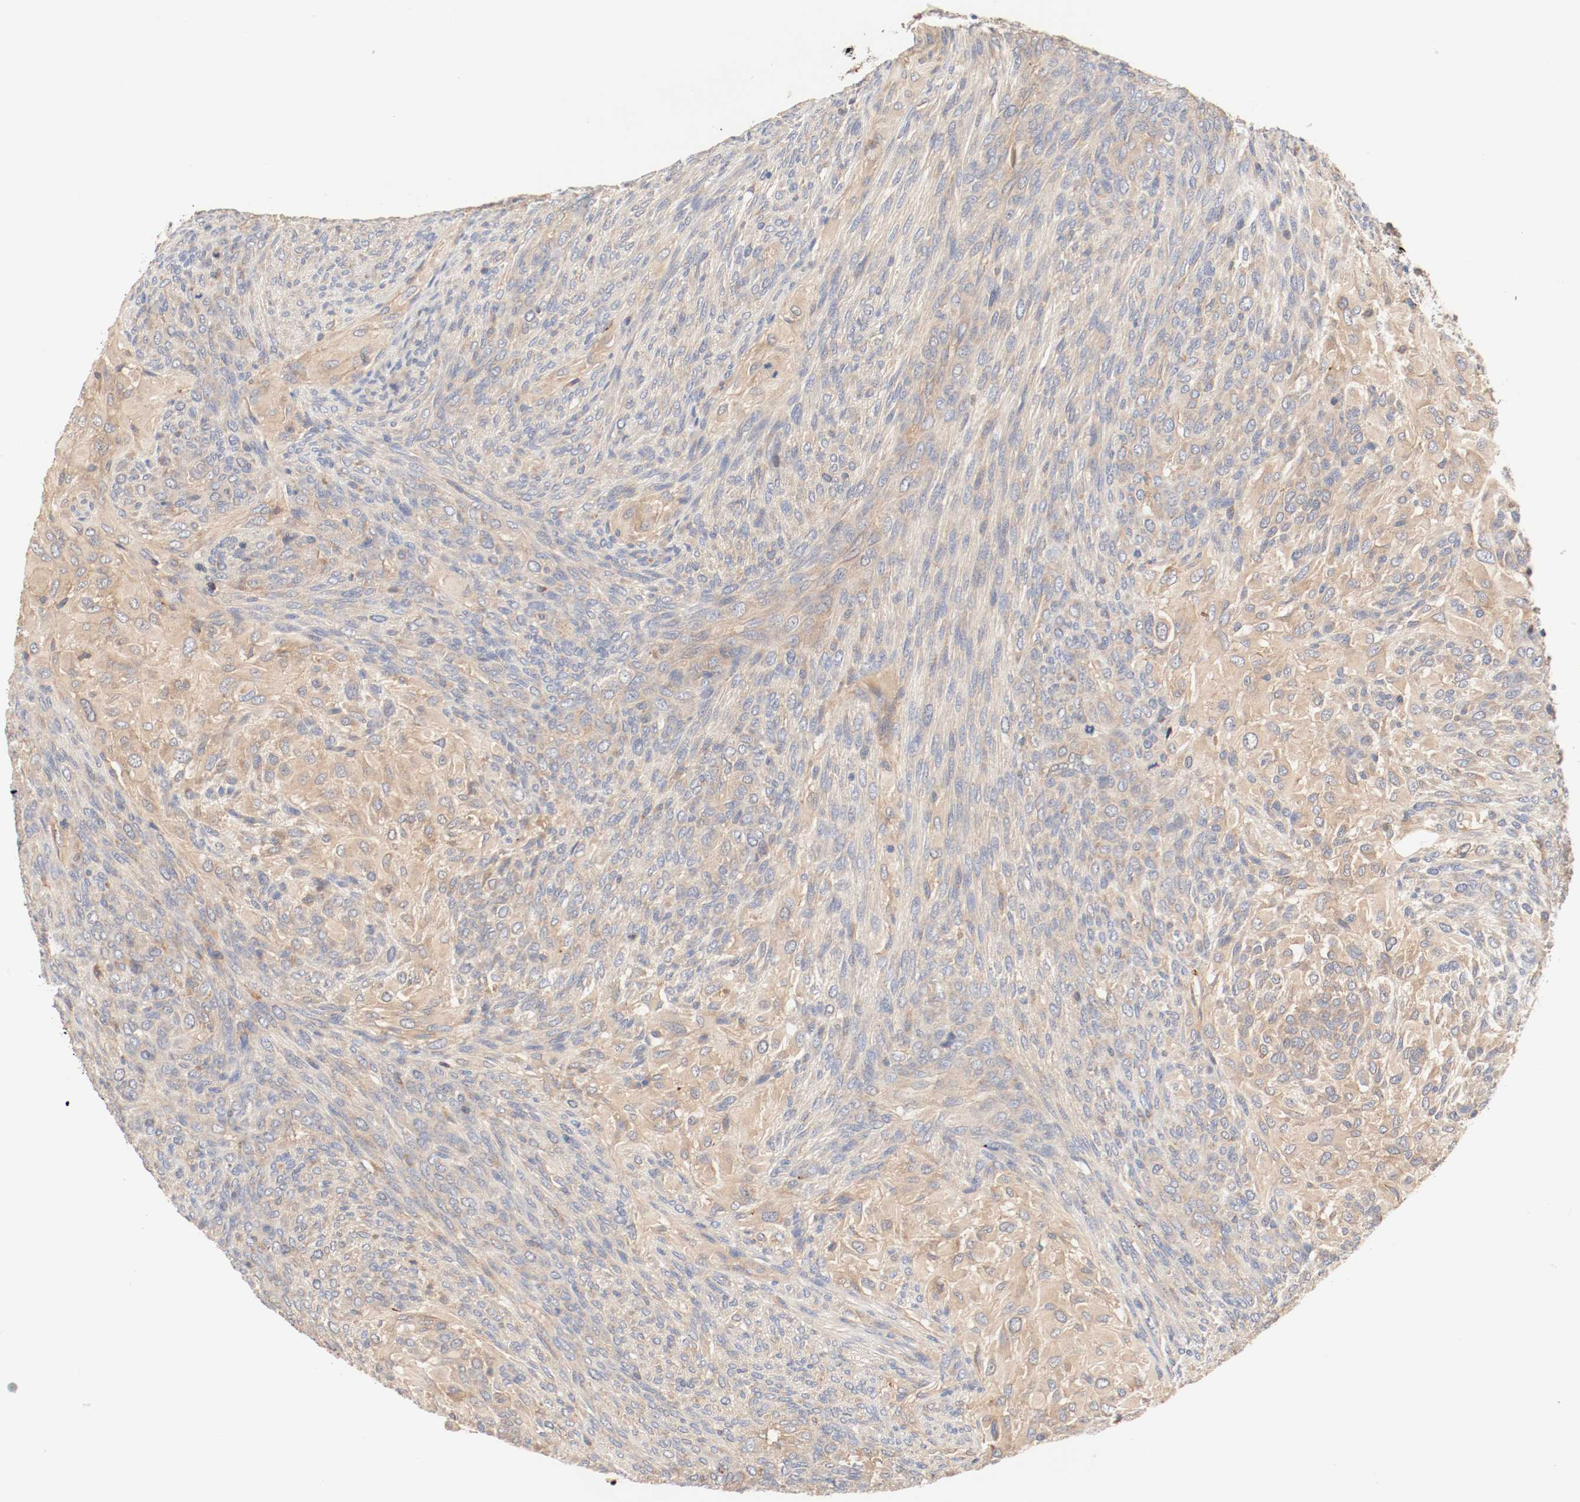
{"staining": {"intensity": "moderate", "quantity": ">75%", "location": "cytoplasmic/membranous"}, "tissue": "glioma", "cell_type": "Tumor cells", "image_type": "cancer", "snomed": [{"axis": "morphology", "description": "Glioma, malignant, High grade"}, {"axis": "topography", "description": "Cerebral cortex"}], "caption": "Immunohistochemical staining of malignant glioma (high-grade) displays moderate cytoplasmic/membranous protein staining in approximately >75% of tumor cells. (DAB (3,3'-diaminobenzidine) IHC, brown staining for protein, blue staining for nuclei).", "gene": "GIT1", "patient": {"sex": "female", "age": 55}}